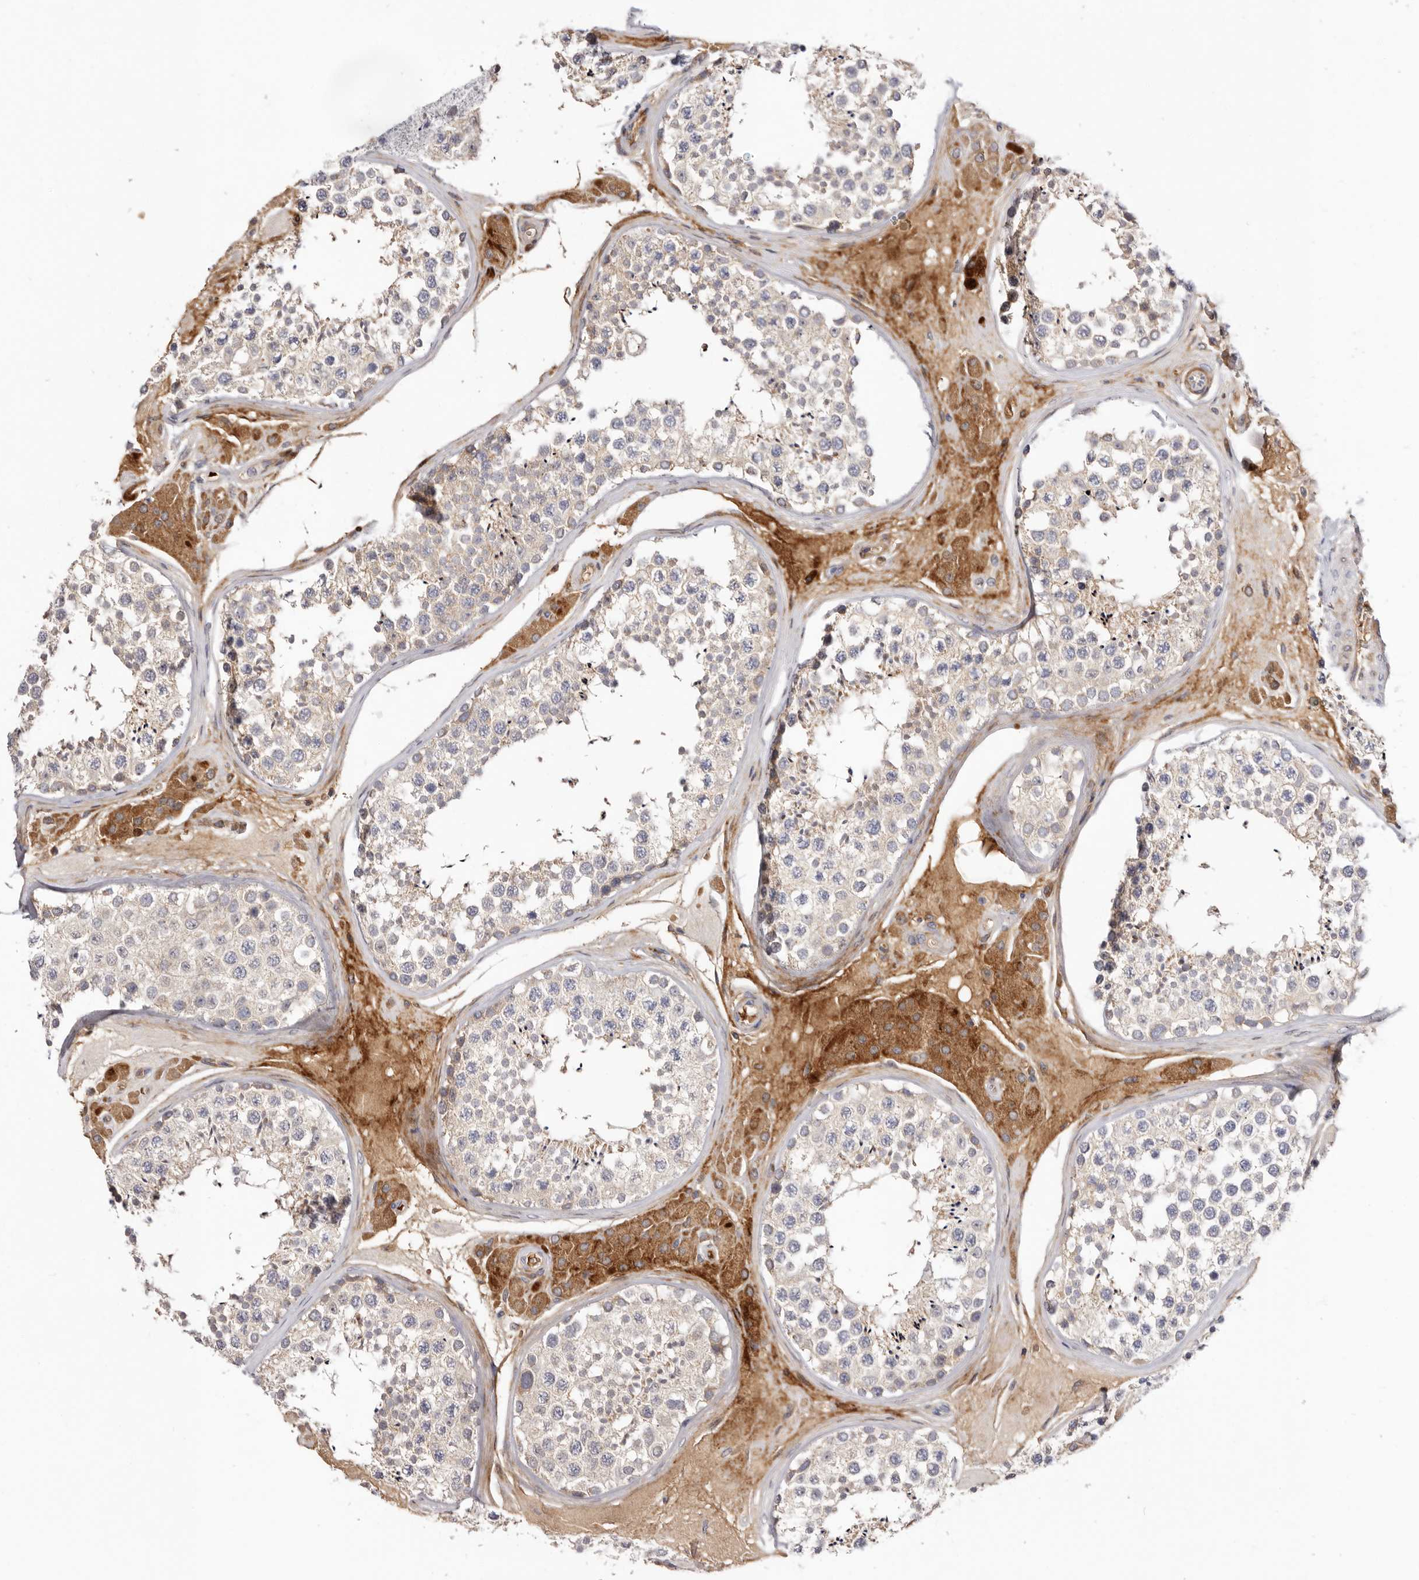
{"staining": {"intensity": "moderate", "quantity": "<25%", "location": "cytoplasmic/membranous"}, "tissue": "testis", "cell_type": "Cells in seminiferous ducts", "image_type": "normal", "snomed": [{"axis": "morphology", "description": "Normal tissue, NOS"}, {"axis": "topography", "description": "Testis"}], "caption": "IHC (DAB (3,3'-diaminobenzidine)) staining of unremarkable human testis exhibits moderate cytoplasmic/membranous protein expression in about <25% of cells in seminiferous ducts. (brown staining indicates protein expression, while blue staining denotes nuclei).", "gene": "LMLN", "patient": {"sex": "male", "age": 46}}